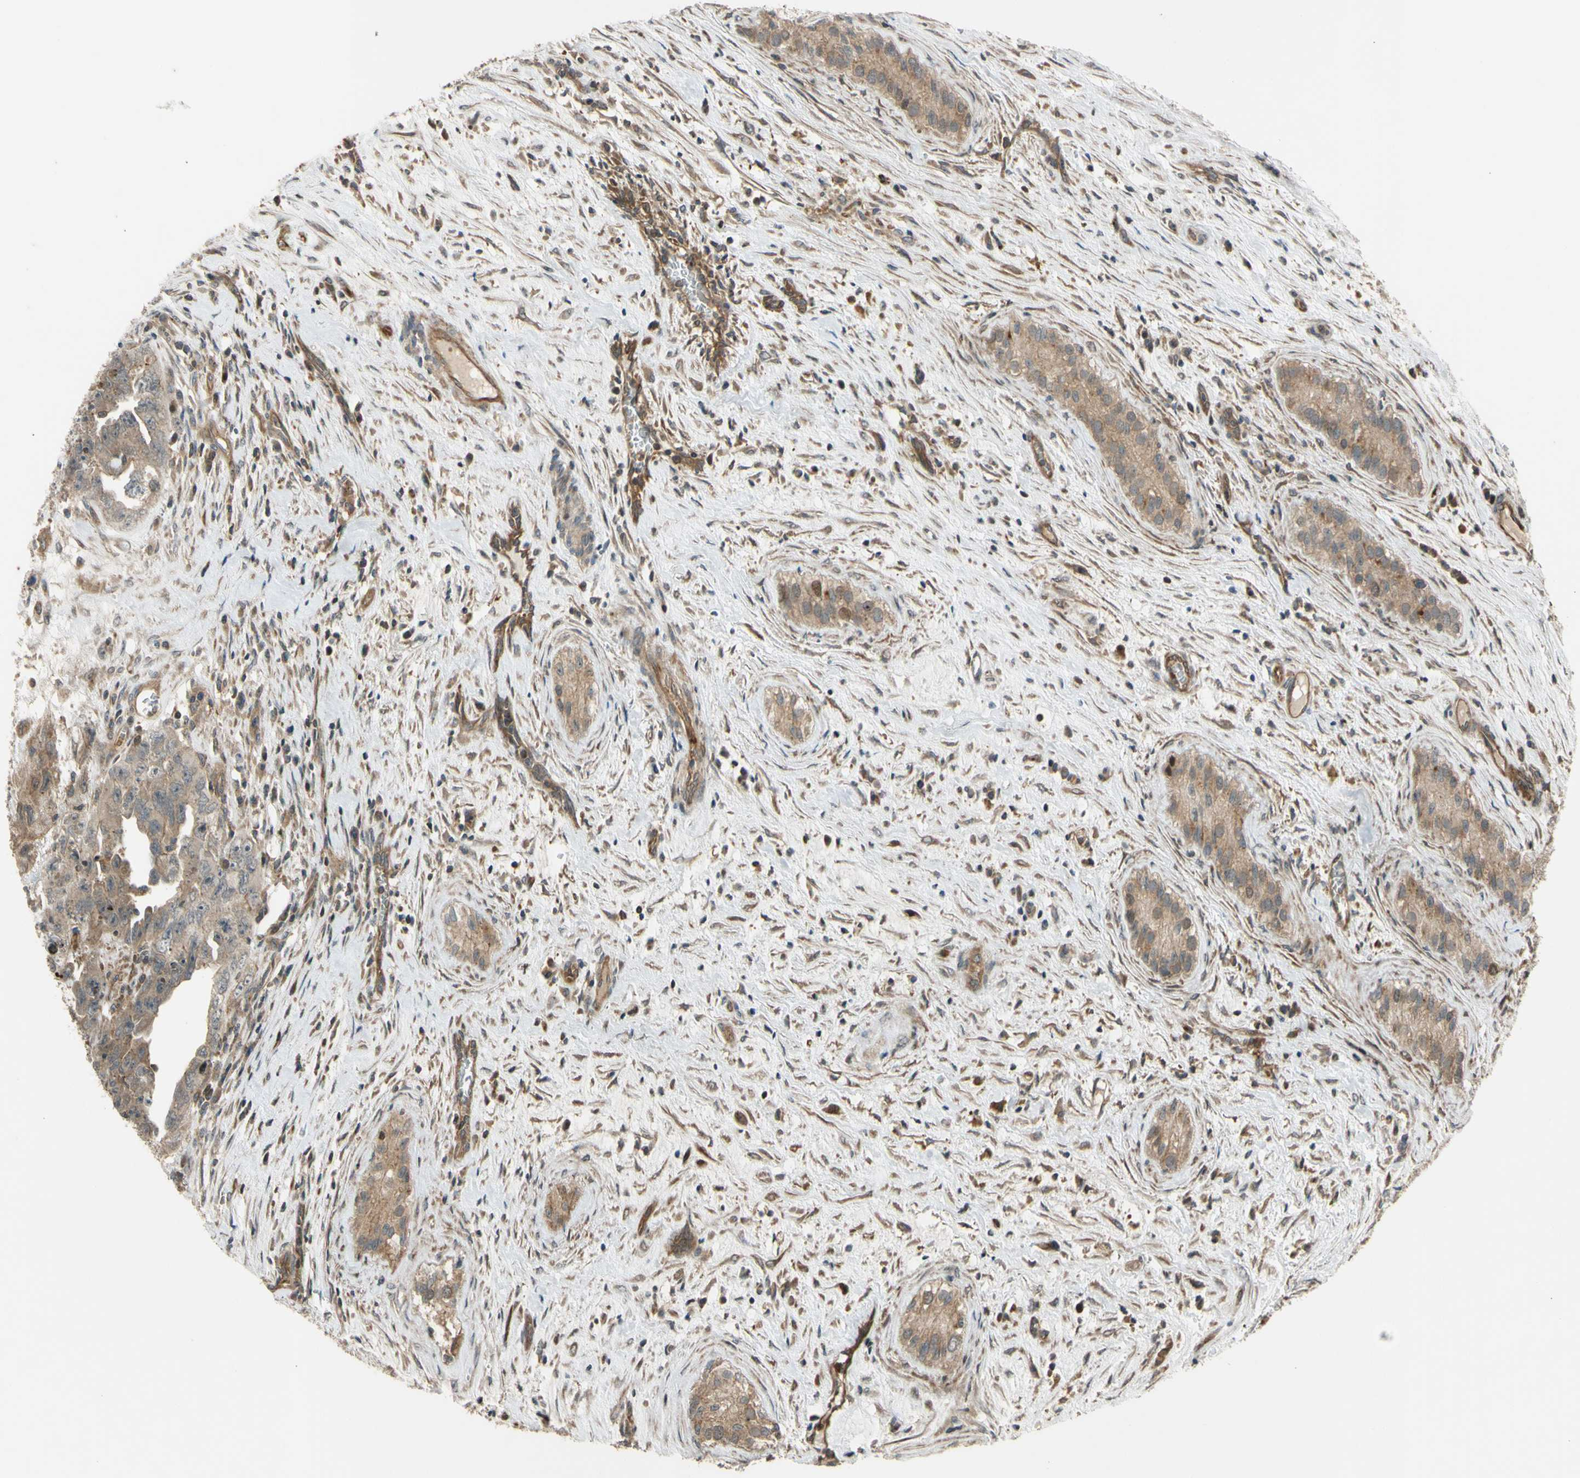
{"staining": {"intensity": "weak", "quantity": ">75%", "location": "cytoplasmic/membranous"}, "tissue": "testis cancer", "cell_type": "Tumor cells", "image_type": "cancer", "snomed": [{"axis": "morphology", "description": "Carcinoma, Embryonal, NOS"}, {"axis": "topography", "description": "Testis"}], "caption": "Human testis cancer (embryonal carcinoma) stained for a protein (brown) demonstrates weak cytoplasmic/membranous positive staining in approximately >75% of tumor cells.", "gene": "FLII", "patient": {"sex": "male", "age": 28}}